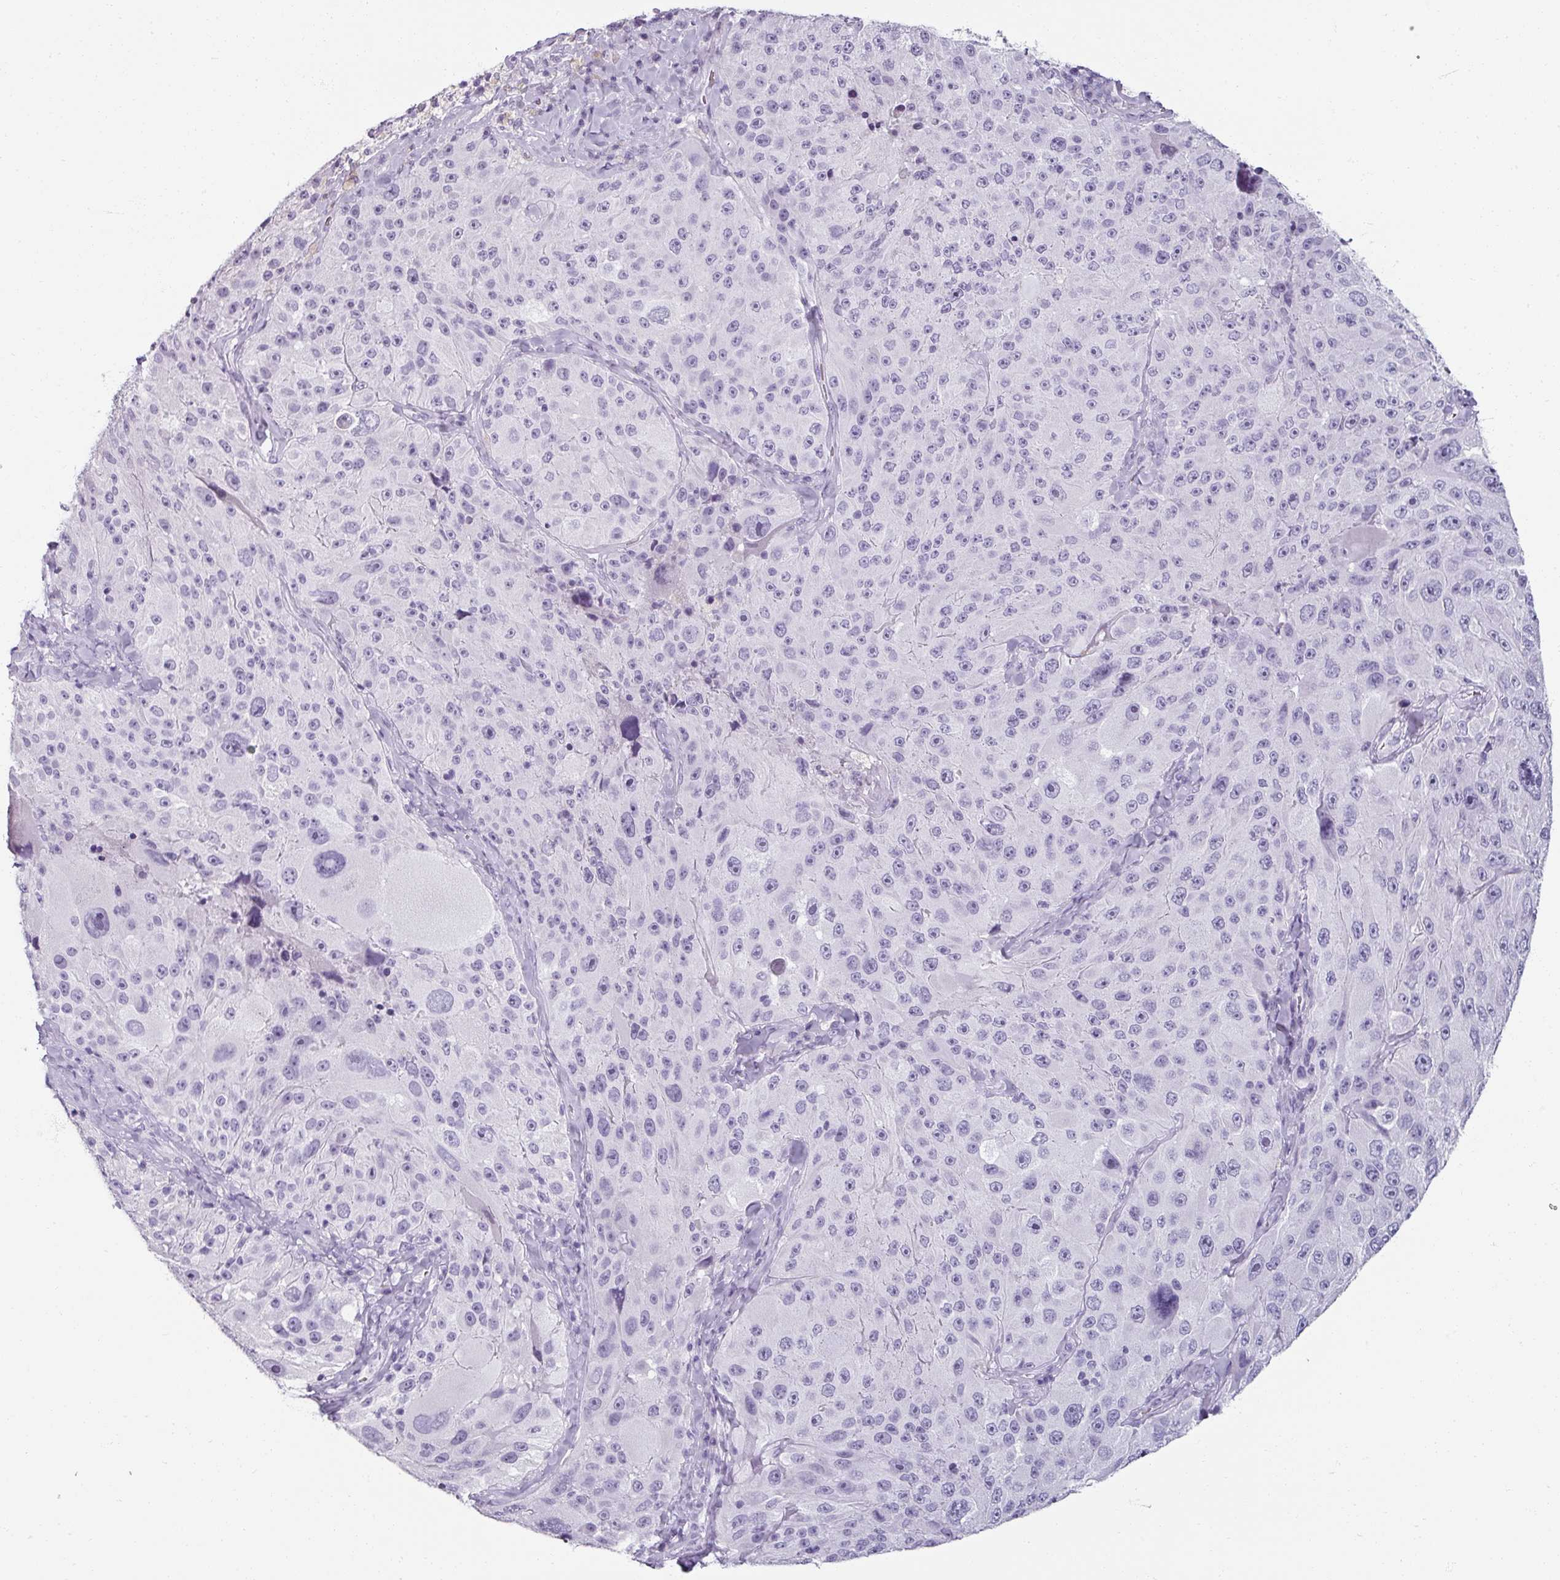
{"staining": {"intensity": "negative", "quantity": "none", "location": "none"}, "tissue": "melanoma", "cell_type": "Tumor cells", "image_type": "cancer", "snomed": [{"axis": "morphology", "description": "Malignant melanoma, Metastatic site"}, {"axis": "topography", "description": "Lymph node"}], "caption": "Immunohistochemistry micrograph of human melanoma stained for a protein (brown), which demonstrates no expression in tumor cells.", "gene": "REG3G", "patient": {"sex": "male", "age": 62}}